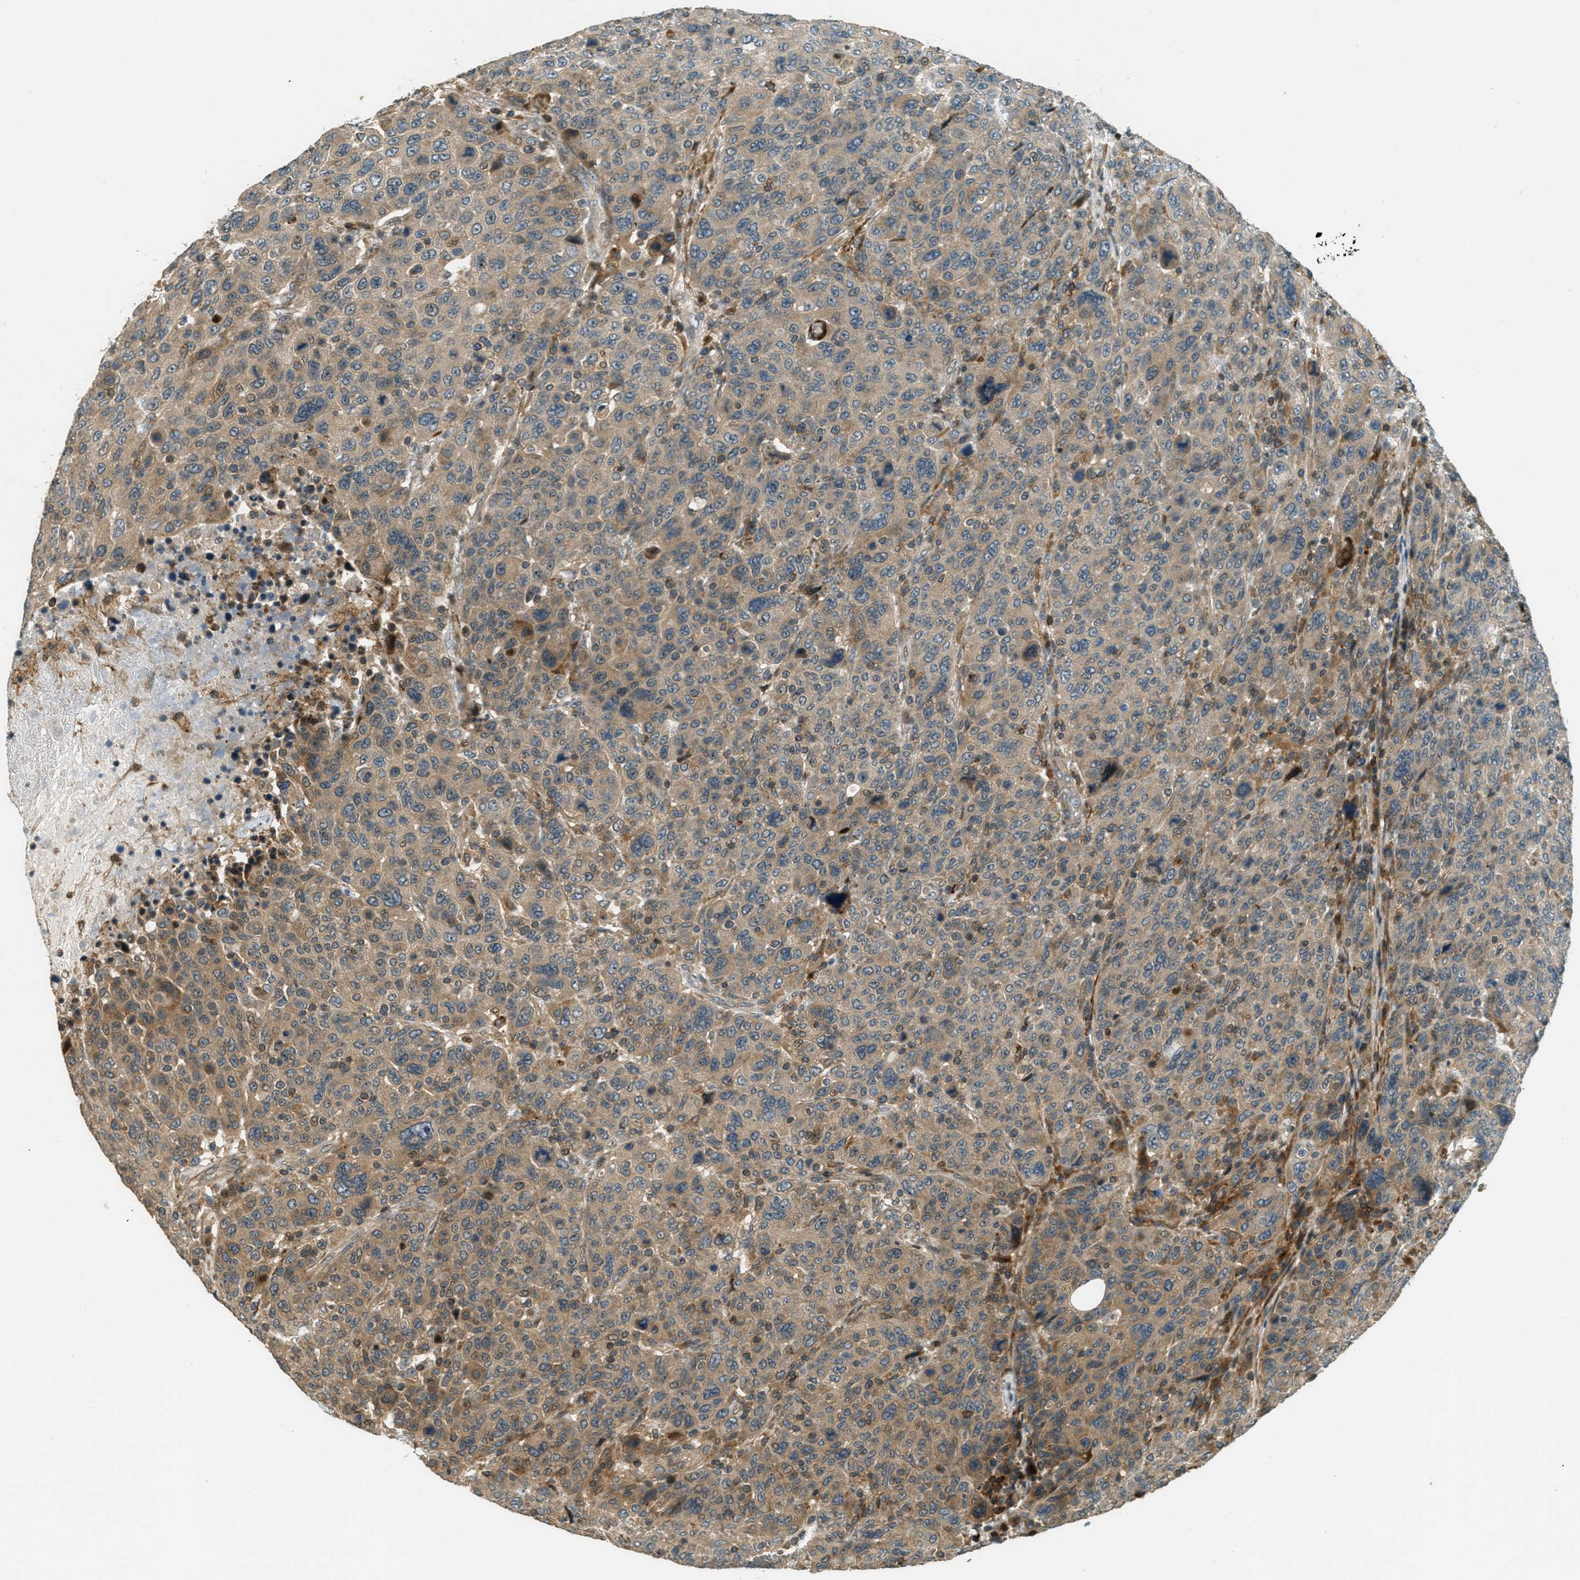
{"staining": {"intensity": "moderate", "quantity": "25%-75%", "location": "cytoplasmic/membranous"}, "tissue": "breast cancer", "cell_type": "Tumor cells", "image_type": "cancer", "snomed": [{"axis": "morphology", "description": "Duct carcinoma"}, {"axis": "topography", "description": "Breast"}], "caption": "Immunohistochemistry (IHC) of human invasive ductal carcinoma (breast) displays medium levels of moderate cytoplasmic/membranous expression in approximately 25%-75% of tumor cells. Immunohistochemistry stains the protein in brown and the nuclei are stained blue.", "gene": "PTPN23", "patient": {"sex": "female", "age": 37}}